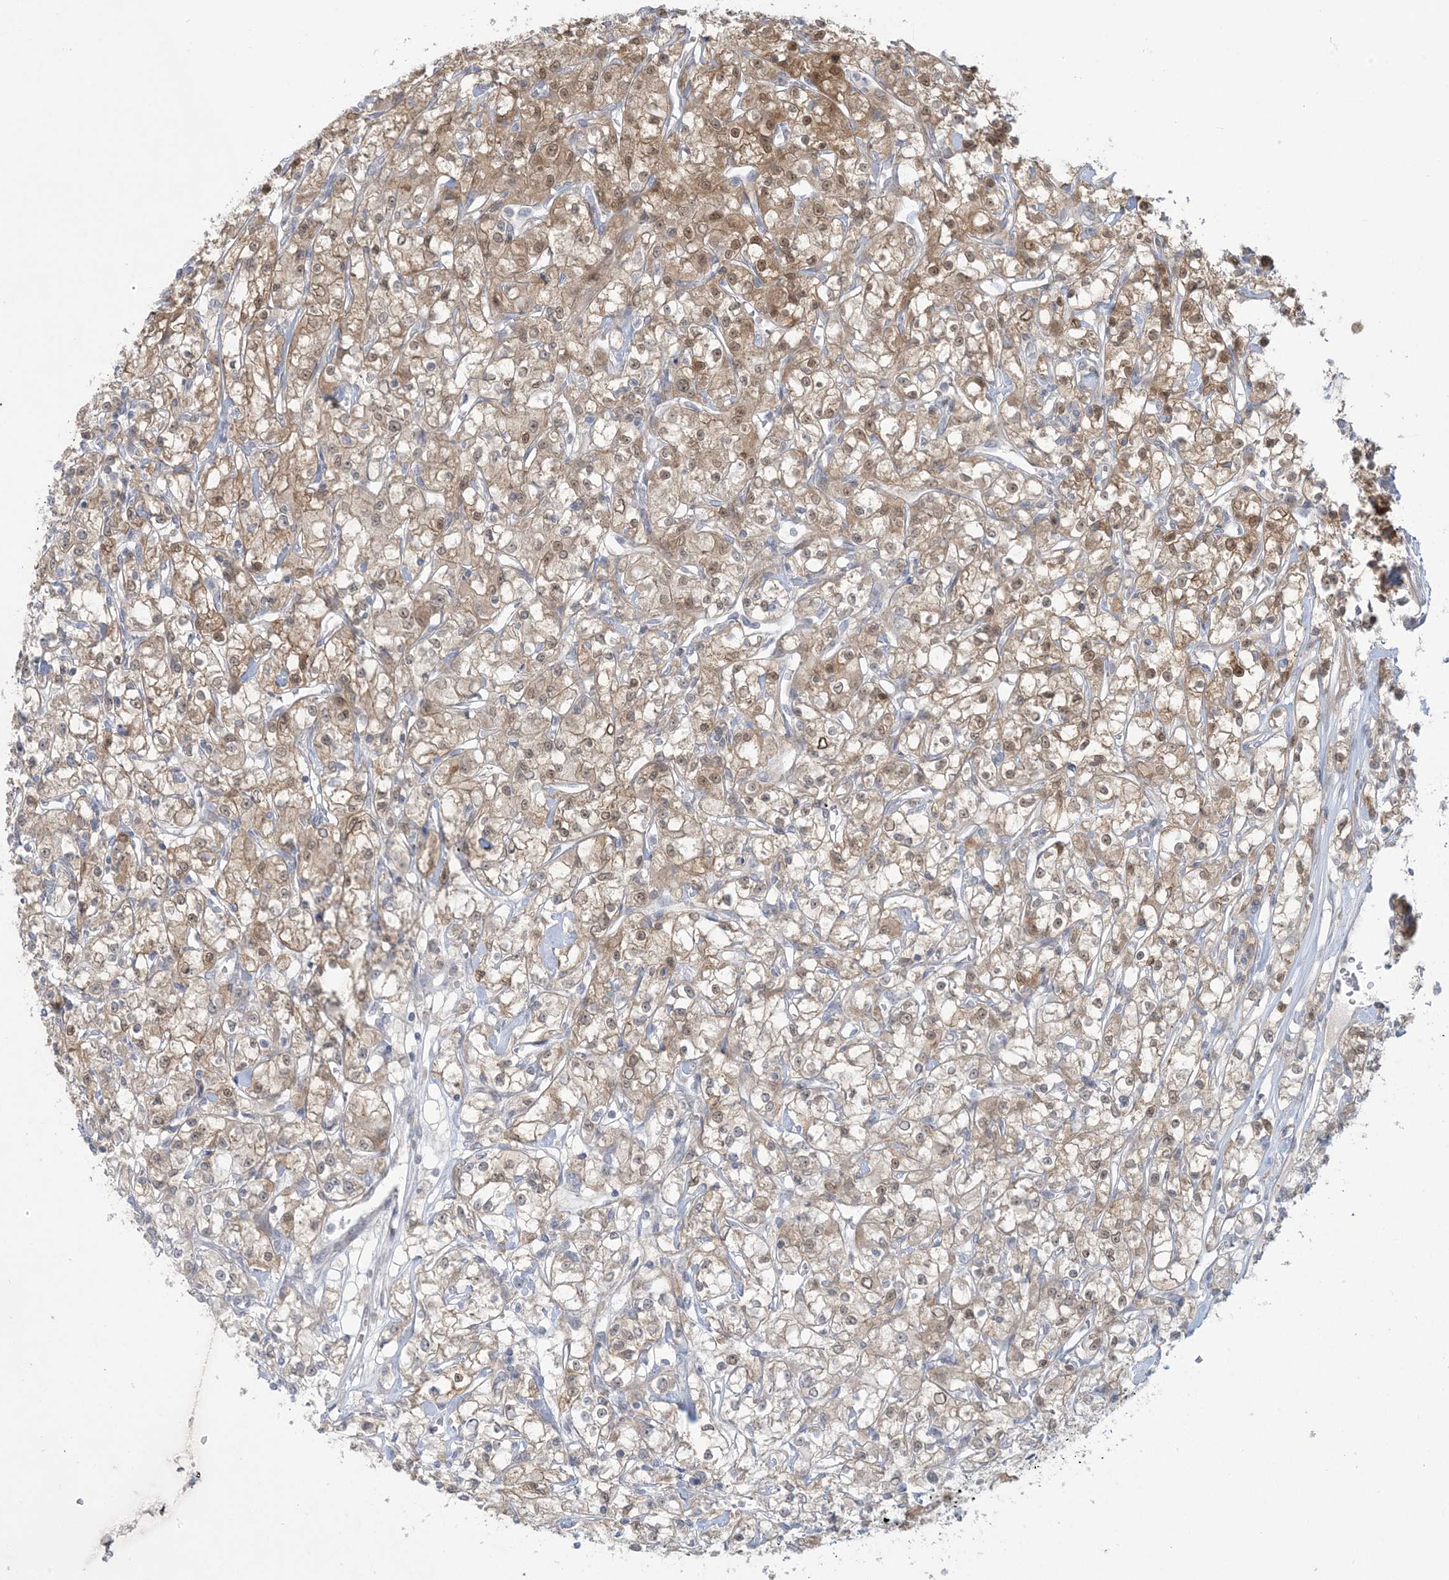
{"staining": {"intensity": "moderate", "quantity": "<25%", "location": "cytoplasmic/membranous,nuclear"}, "tissue": "renal cancer", "cell_type": "Tumor cells", "image_type": "cancer", "snomed": [{"axis": "morphology", "description": "Adenocarcinoma, NOS"}, {"axis": "topography", "description": "Kidney"}], "caption": "Immunohistochemical staining of adenocarcinoma (renal) reveals low levels of moderate cytoplasmic/membranous and nuclear expression in about <25% of tumor cells.", "gene": "NRBP2", "patient": {"sex": "female", "age": 59}}